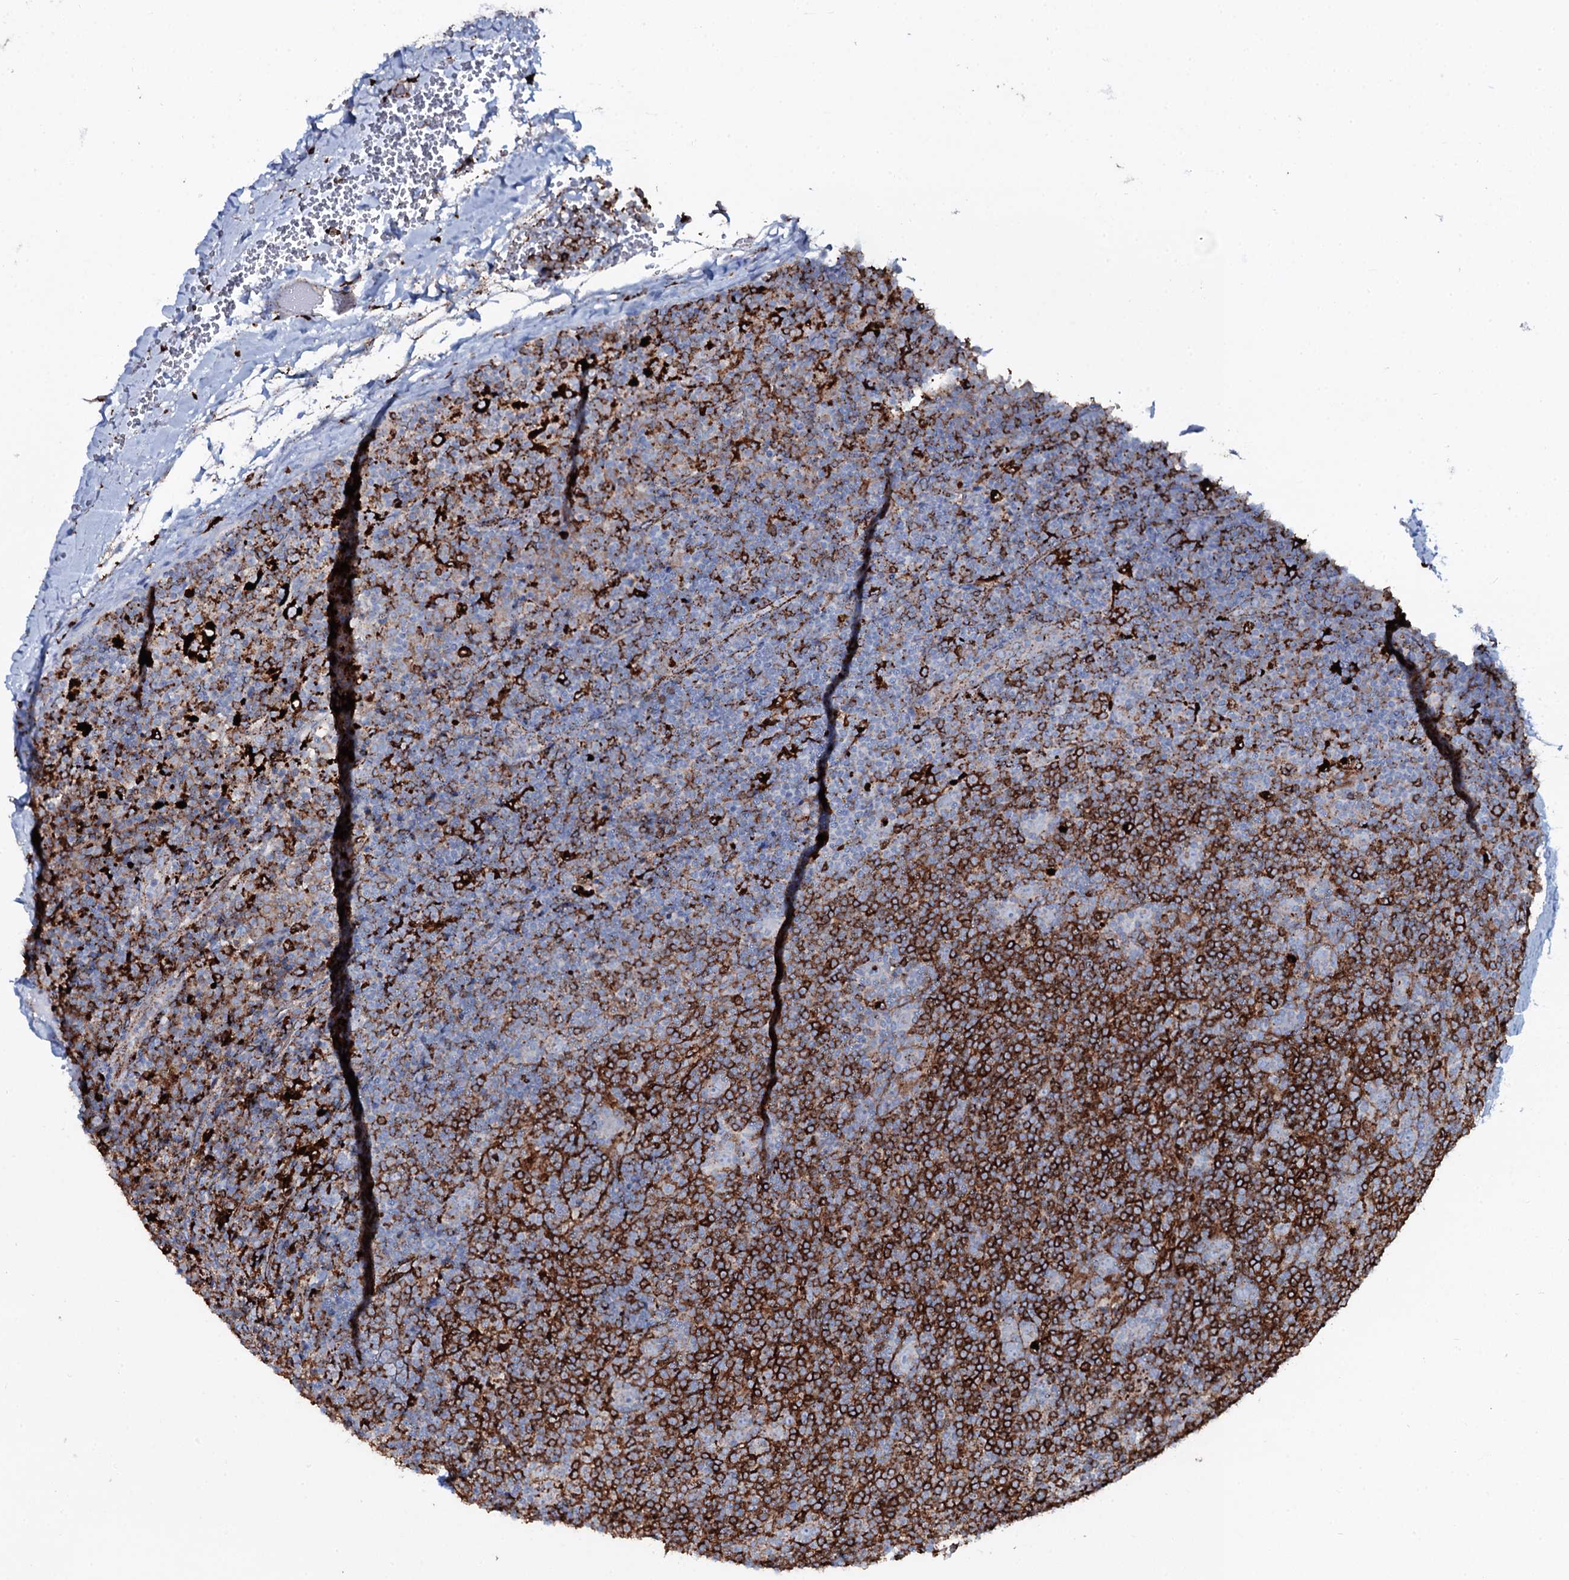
{"staining": {"intensity": "negative", "quantity": "none", "location": "none"}, "tissue": "lymphoma", "cell_type": "Tumor cells", "image_type": "cancer", "snomed": [{"axis": "morphology", "description": "Hodgkin's disease, NOS"}, {"axis": "topography", "description": "Lymph node"}], "caption": "Immunohistochemistry (IHC) of human Hodgkin's disease demonstrates no positivity in tumor cells.", "gene": "OSBPL2", "patient": {"sex": "female", "age": 57}}